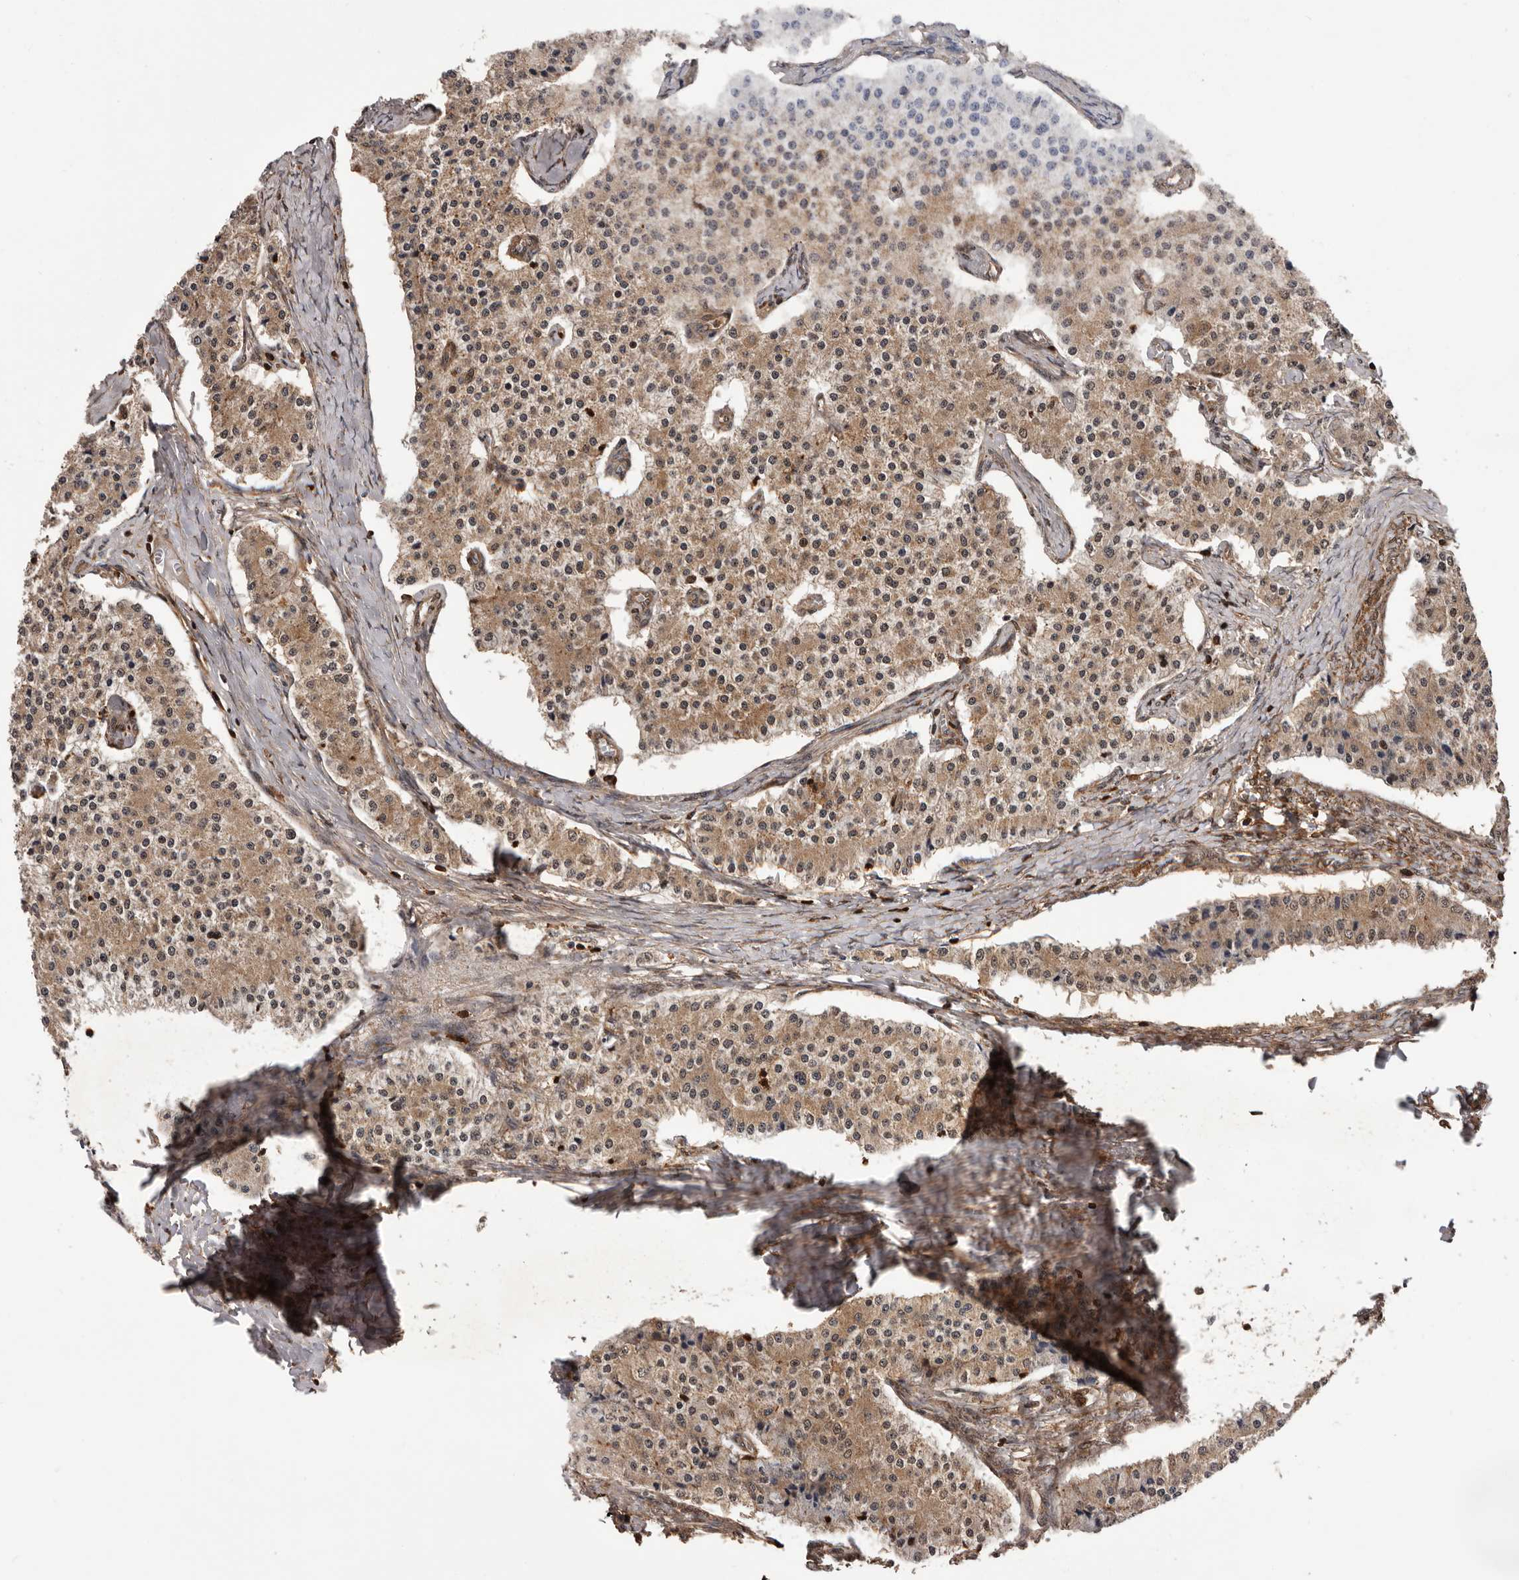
{"staining": {"intensity": "moderate", "quantity": ">75%", "location": "cytoplasmic/membranous,nuclear"}, "tissue": "carcinoid", "cell_type": "Tumor cells", "image_type": "cancer", "snomed": [{"axis": "morphology", "description": "Carcinoid, malignant, NOS"}, {"axis": "topography", "description": "Colon"}], "caption": "Moderate cytoplasmic/membranous and nuclear expression for a protein is present in approximately >75% of tumor cells of carcinoid using immunohistochemistry (IHC).", "gene": "ADAMTS2", "patient": {"sex": "female", "age": 52}}